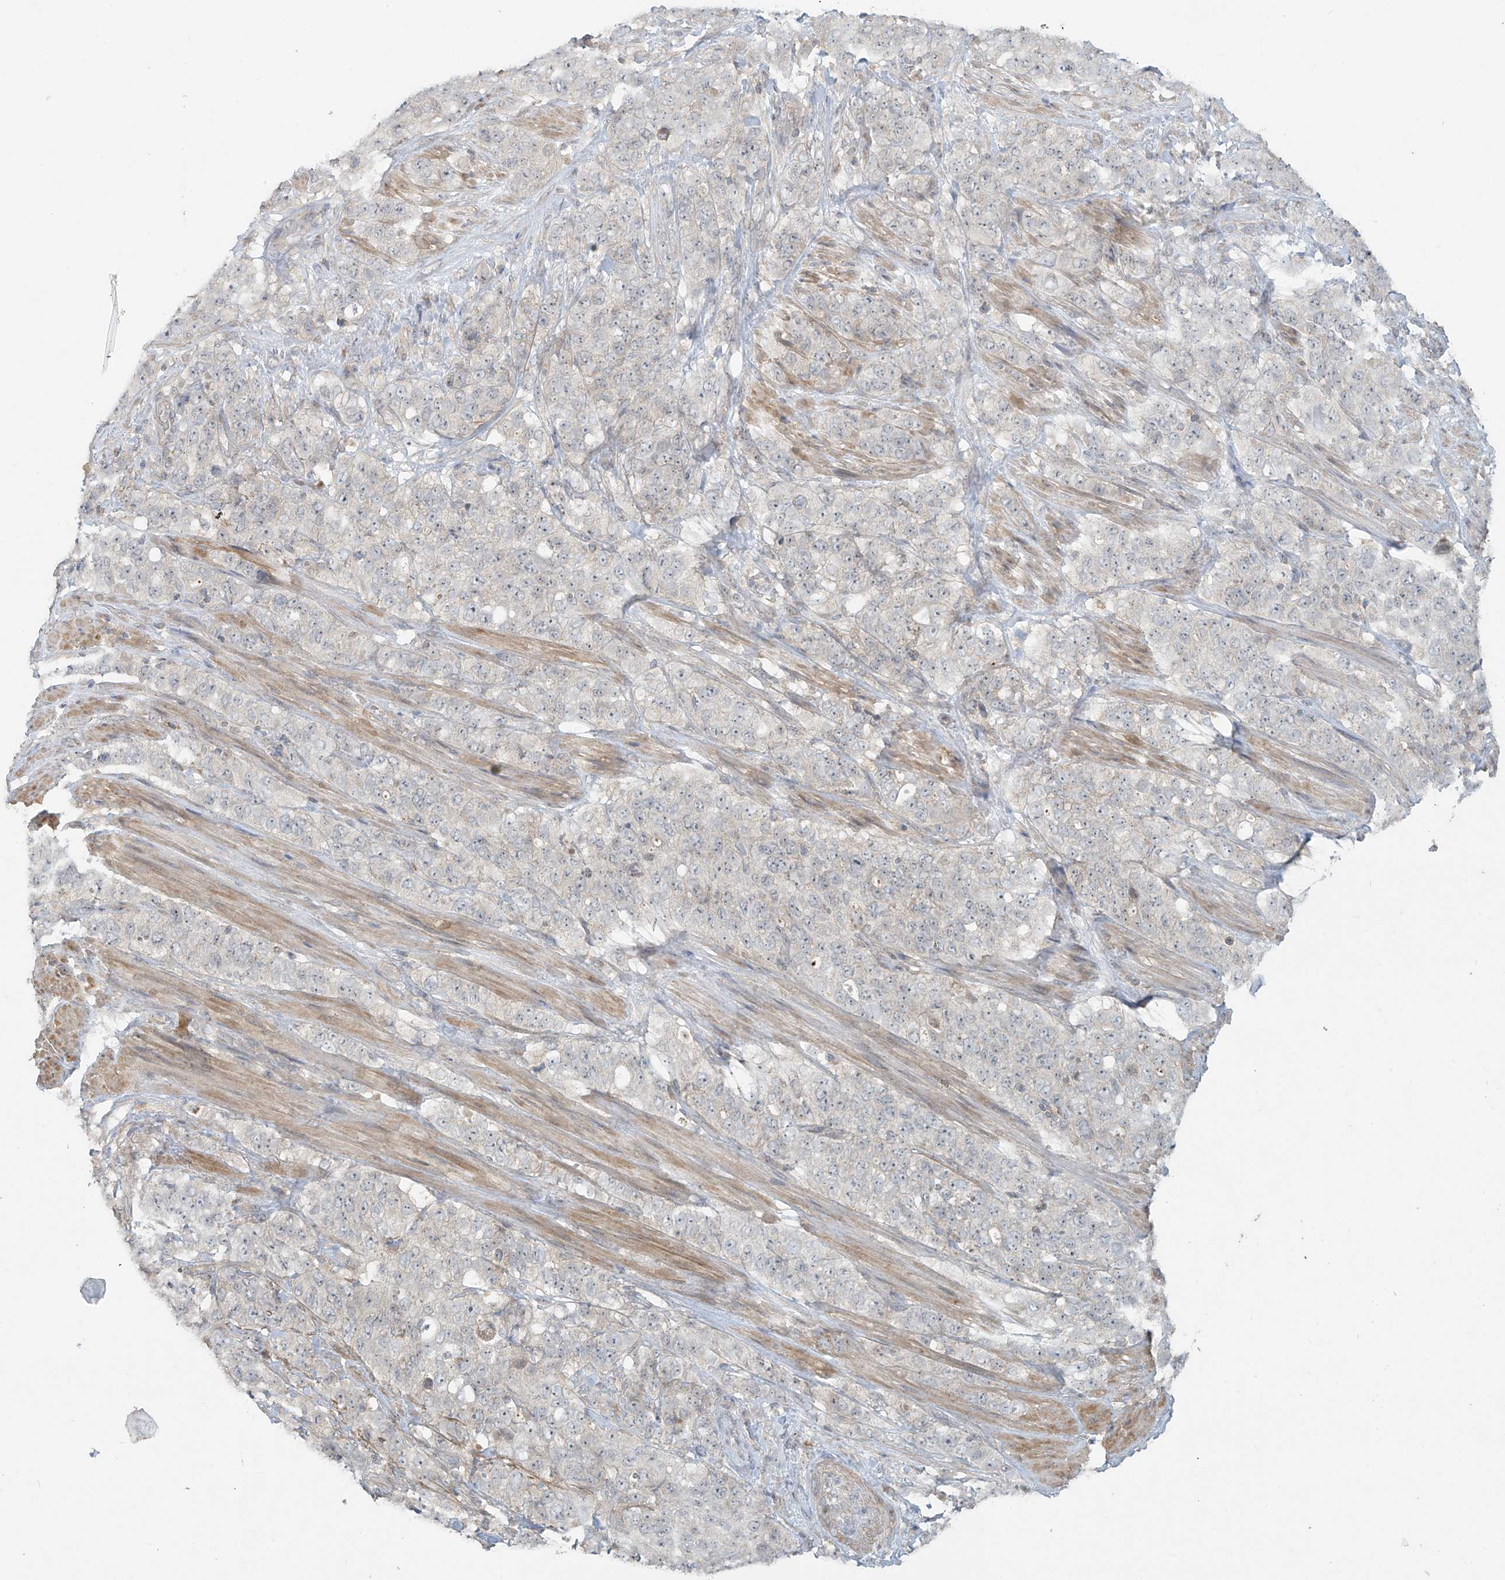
{"staining": {"intensity": "negative", "quantity": "none", "location": "none"}, "tissue": "stomach cancer", "cell_type": "Tumor cells", "image_type": "cancer", "snomed": [{"axis": "morphology", "description": "Adenocarcinoma, NOS"}, {"axis": "topography", "description": "Stomach"}], "caption": "The micrograph reveals no significant positivity in tumor cells of adenocarcinoma (stomach).", "gene": "HDDC2", "patient": {"sex": "male", "age": 48}}